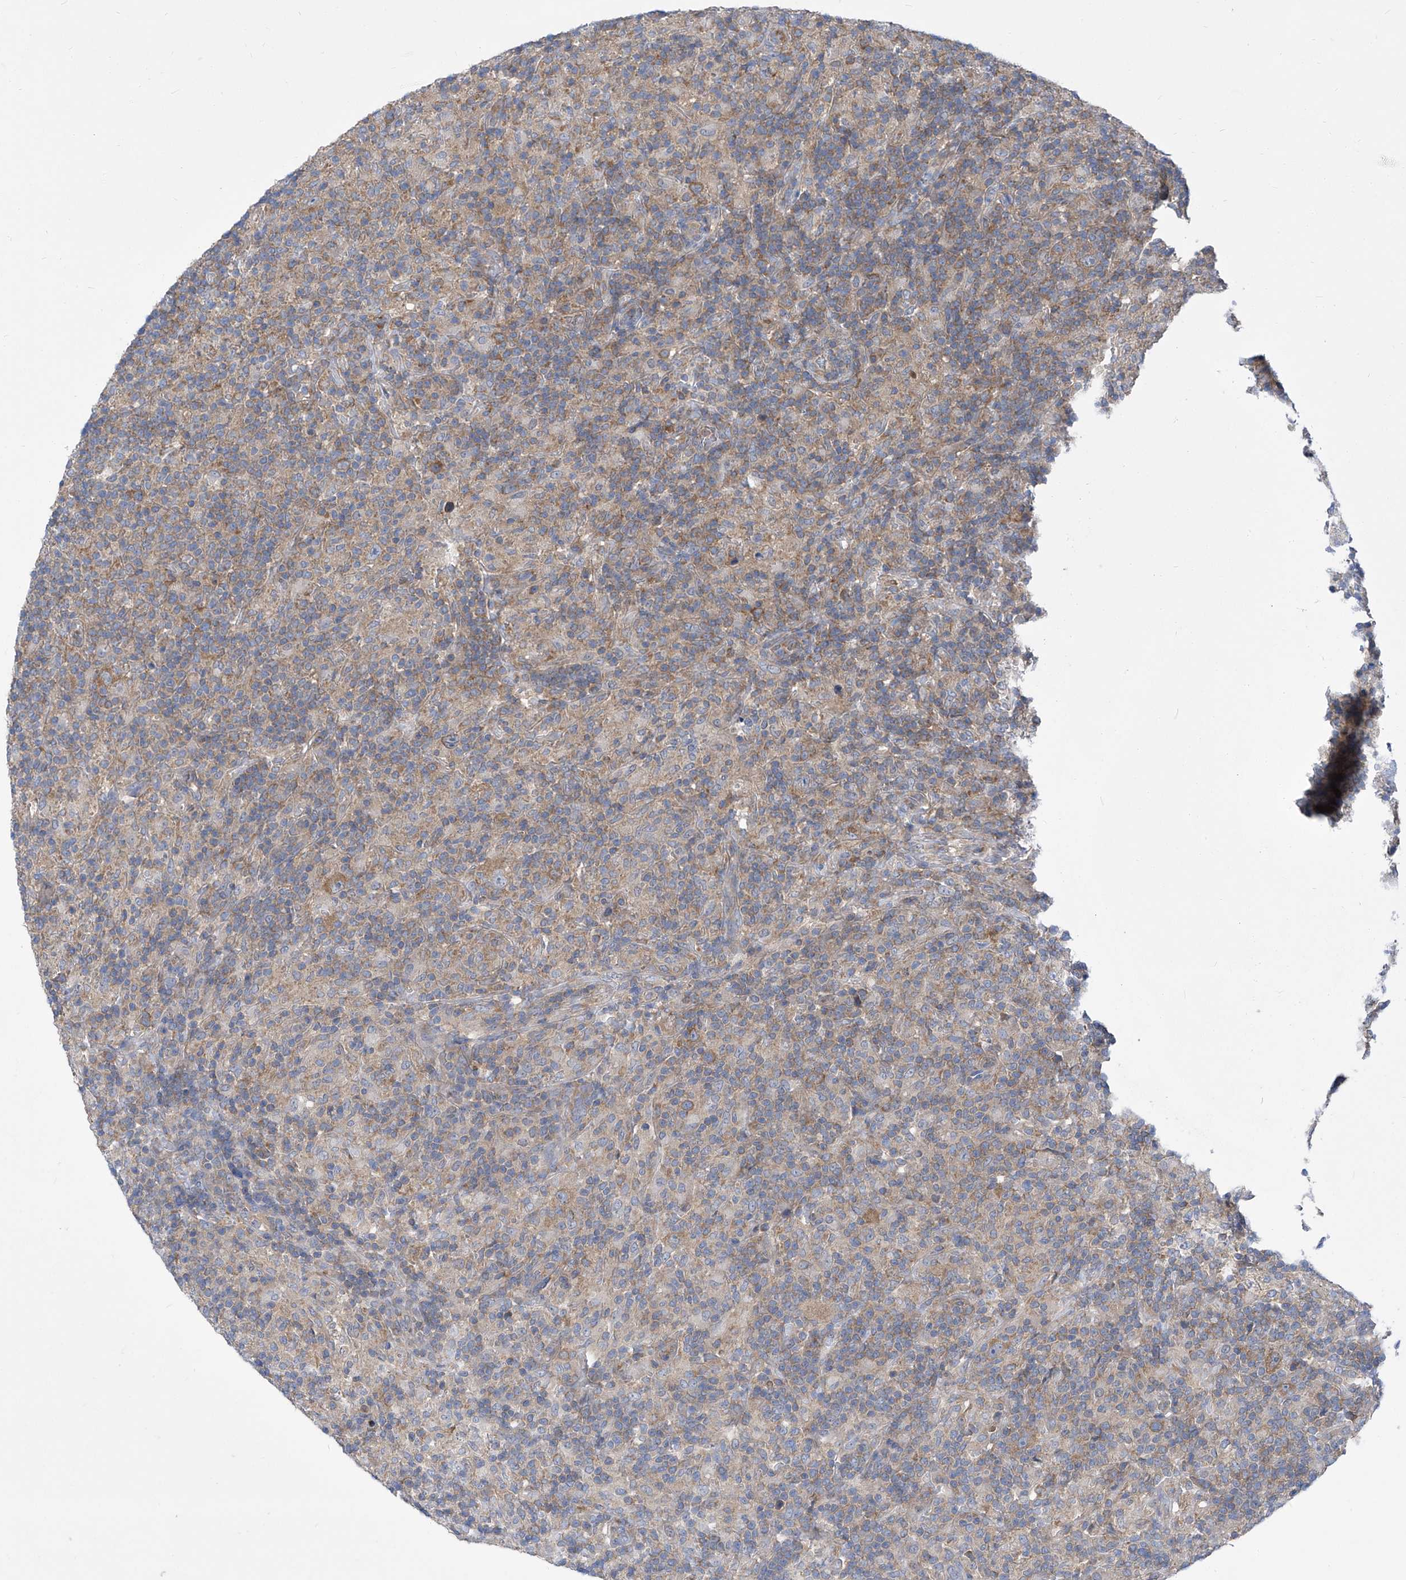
{"staining": {"intensity": "moderate", "quantity": ">75%", "location": "cytoplasmic/membranous"}, "tissue": "lymphoma", "cell_type": "Tumor cells", "image_type": "cancer", "snomed": [{"axis": "morphology", "description": "Hodgkin's disease, NOS"}, {"axis": "topography", "description": "Lymph node"}], "caption": "An image showing moderate cytoplasmic/membranous expression in about >75% of tumor cells in lymphoma, as visualized by brown immunohistochemical staining.", "gene": "EIF3M", "patient": {"sex": "male", "age": 70}}